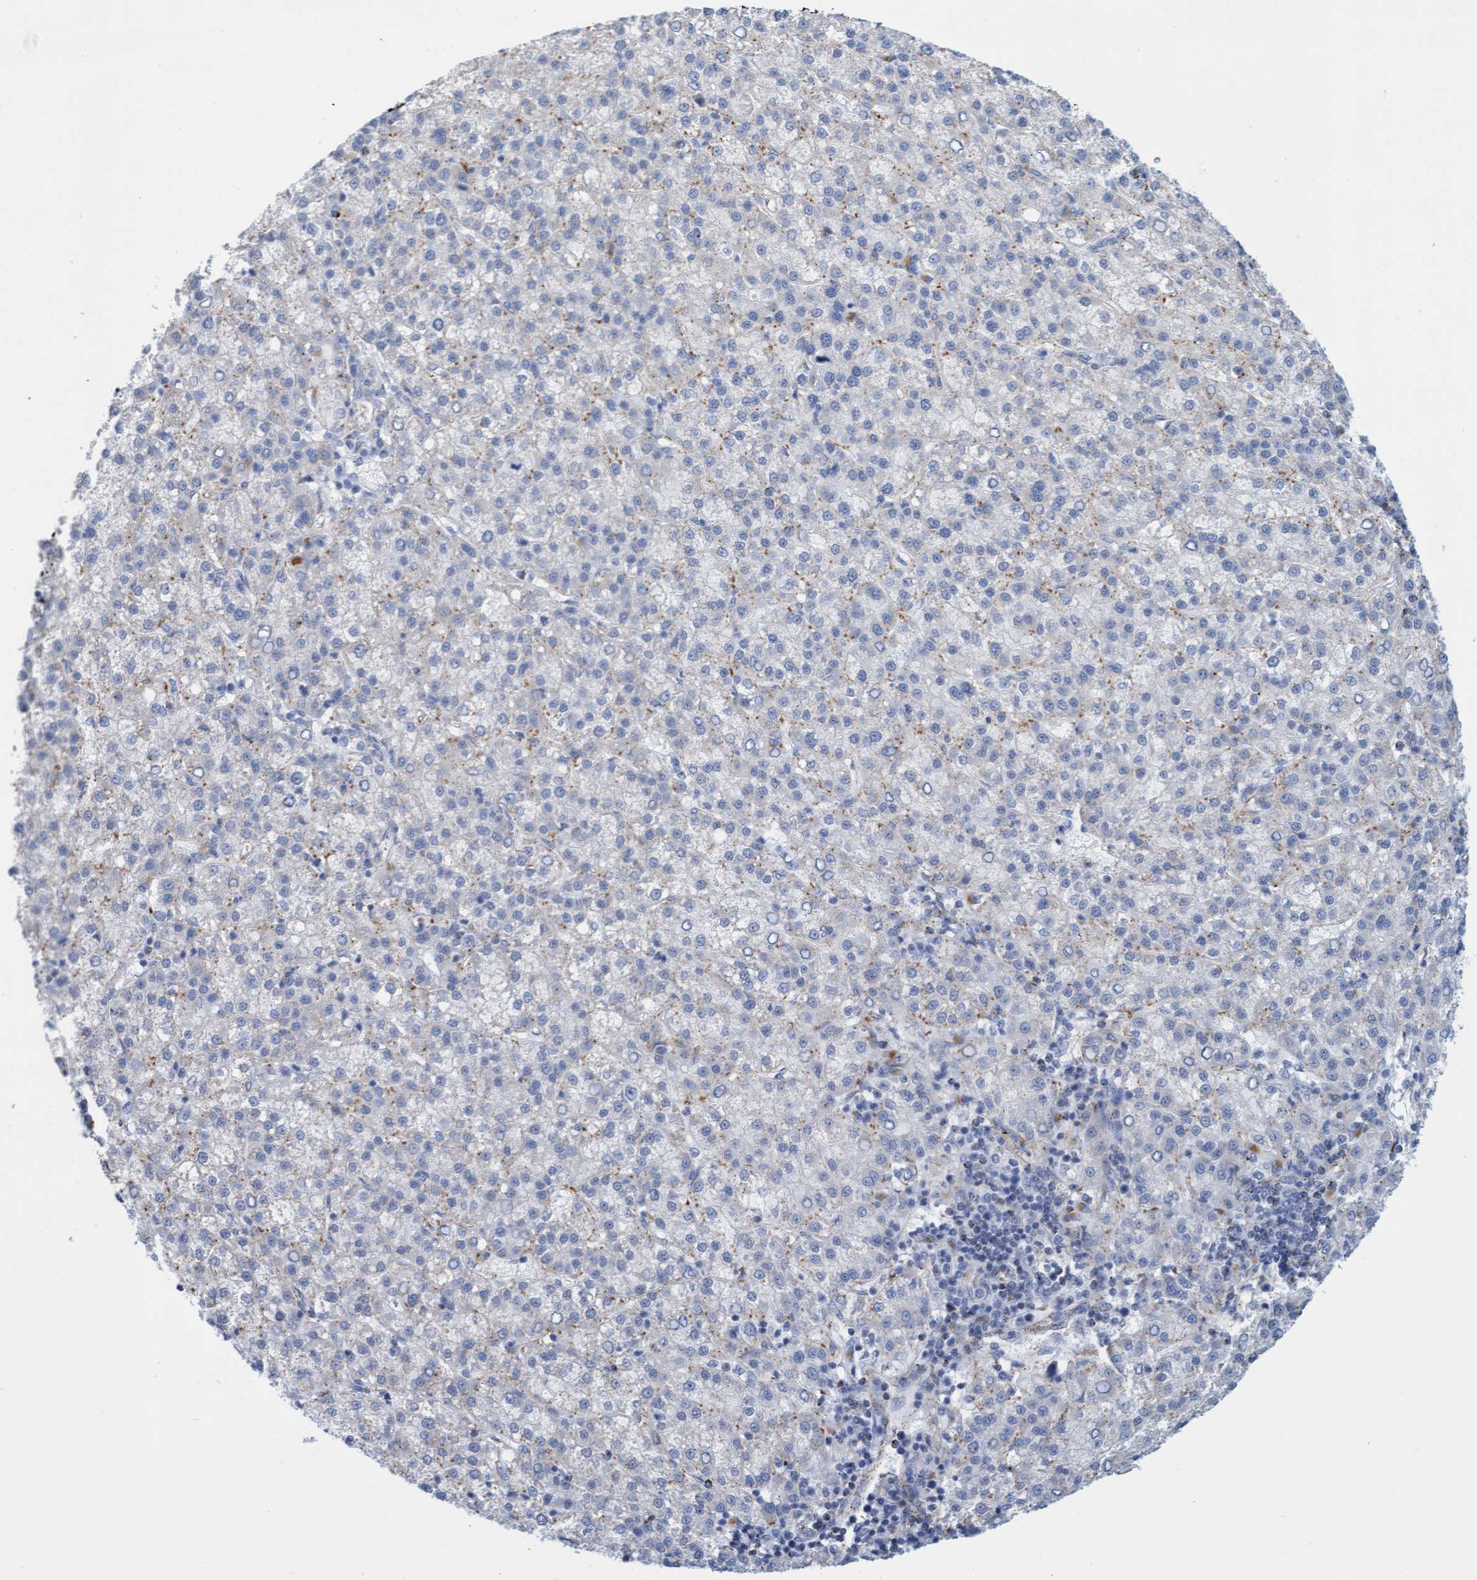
{"staining": {"intensity": "negative", "quantity": "none", "location": "none"}, "tissue": "liver cancer", "cell_type": "Tumor cells", "image_type": "cancer", "snomed": [{"axis": "morphology", "description": "Carcinoma, Hepatocellular, NOS"}, {"axis": "topography", "description": "Liver"}], "caption": "Immunohistochemical staining of human hepatocellular carcinoma (liver) shows no significant positivity in tumor cells.", "gene": "SGSH", "patient": {"sex": "female", "age": 58}}